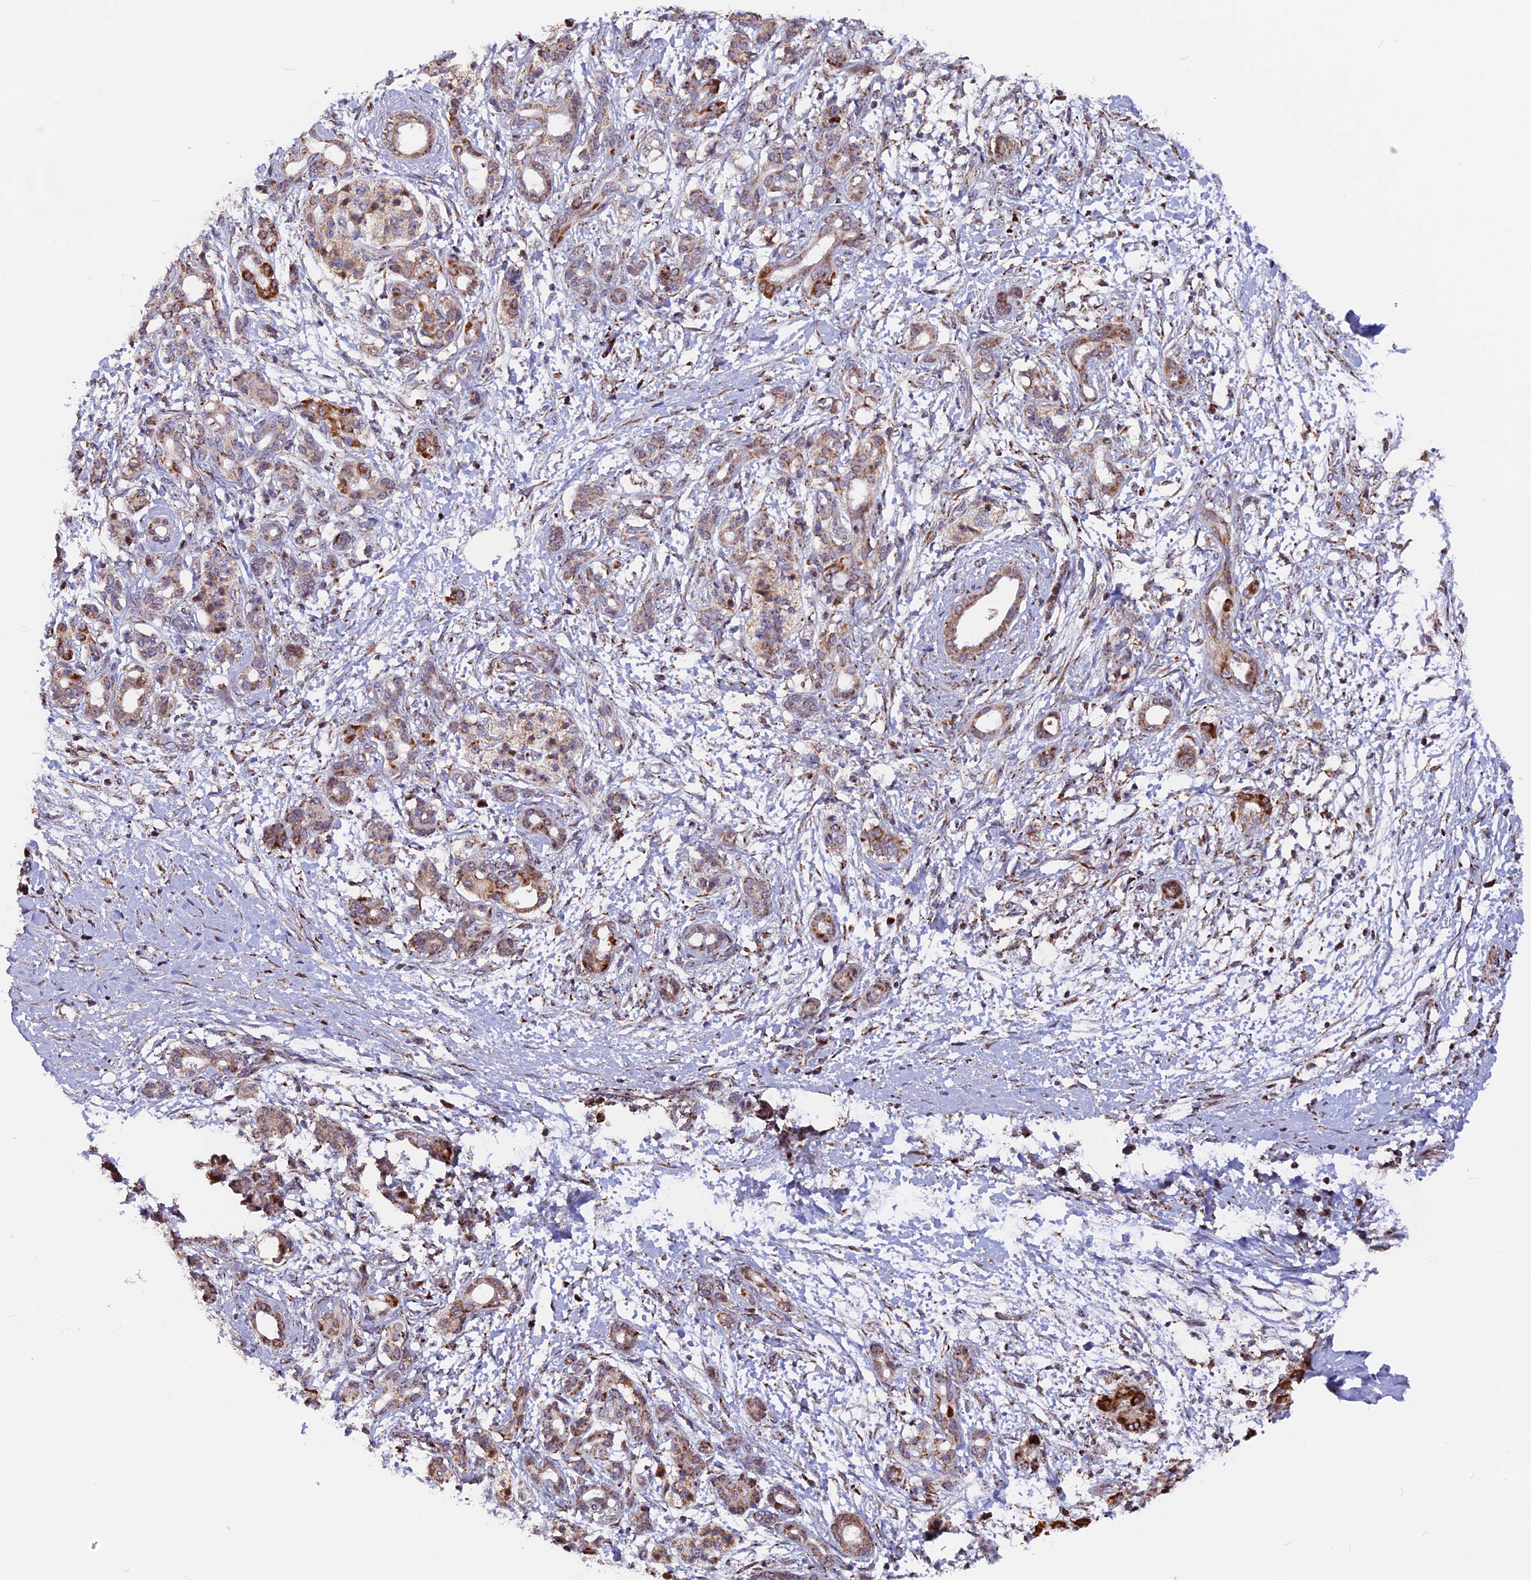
{"staining": {"intensity": "moderate", "quantity": "25%-75%", "location": "cytoplasmic/membranous"}, "tissue": "pancreatic cancer", "cell_type": "Tumor cells", "image_type": "cancer", "snomed": [{"axis": "morphology", "description": "Adenocarcinoma, NOS"}, {"axis": "topography", "description": "Pancreas"}], "caption": "Human pancreatic adenocarcinoma stained for a protein (brown) displays moderate cytoplasmic/membranous positive positivity in approximately 25%-75% of tumor cells.", "gene": "FAM174C", "patient": {"sex": "female", "age": 55}}